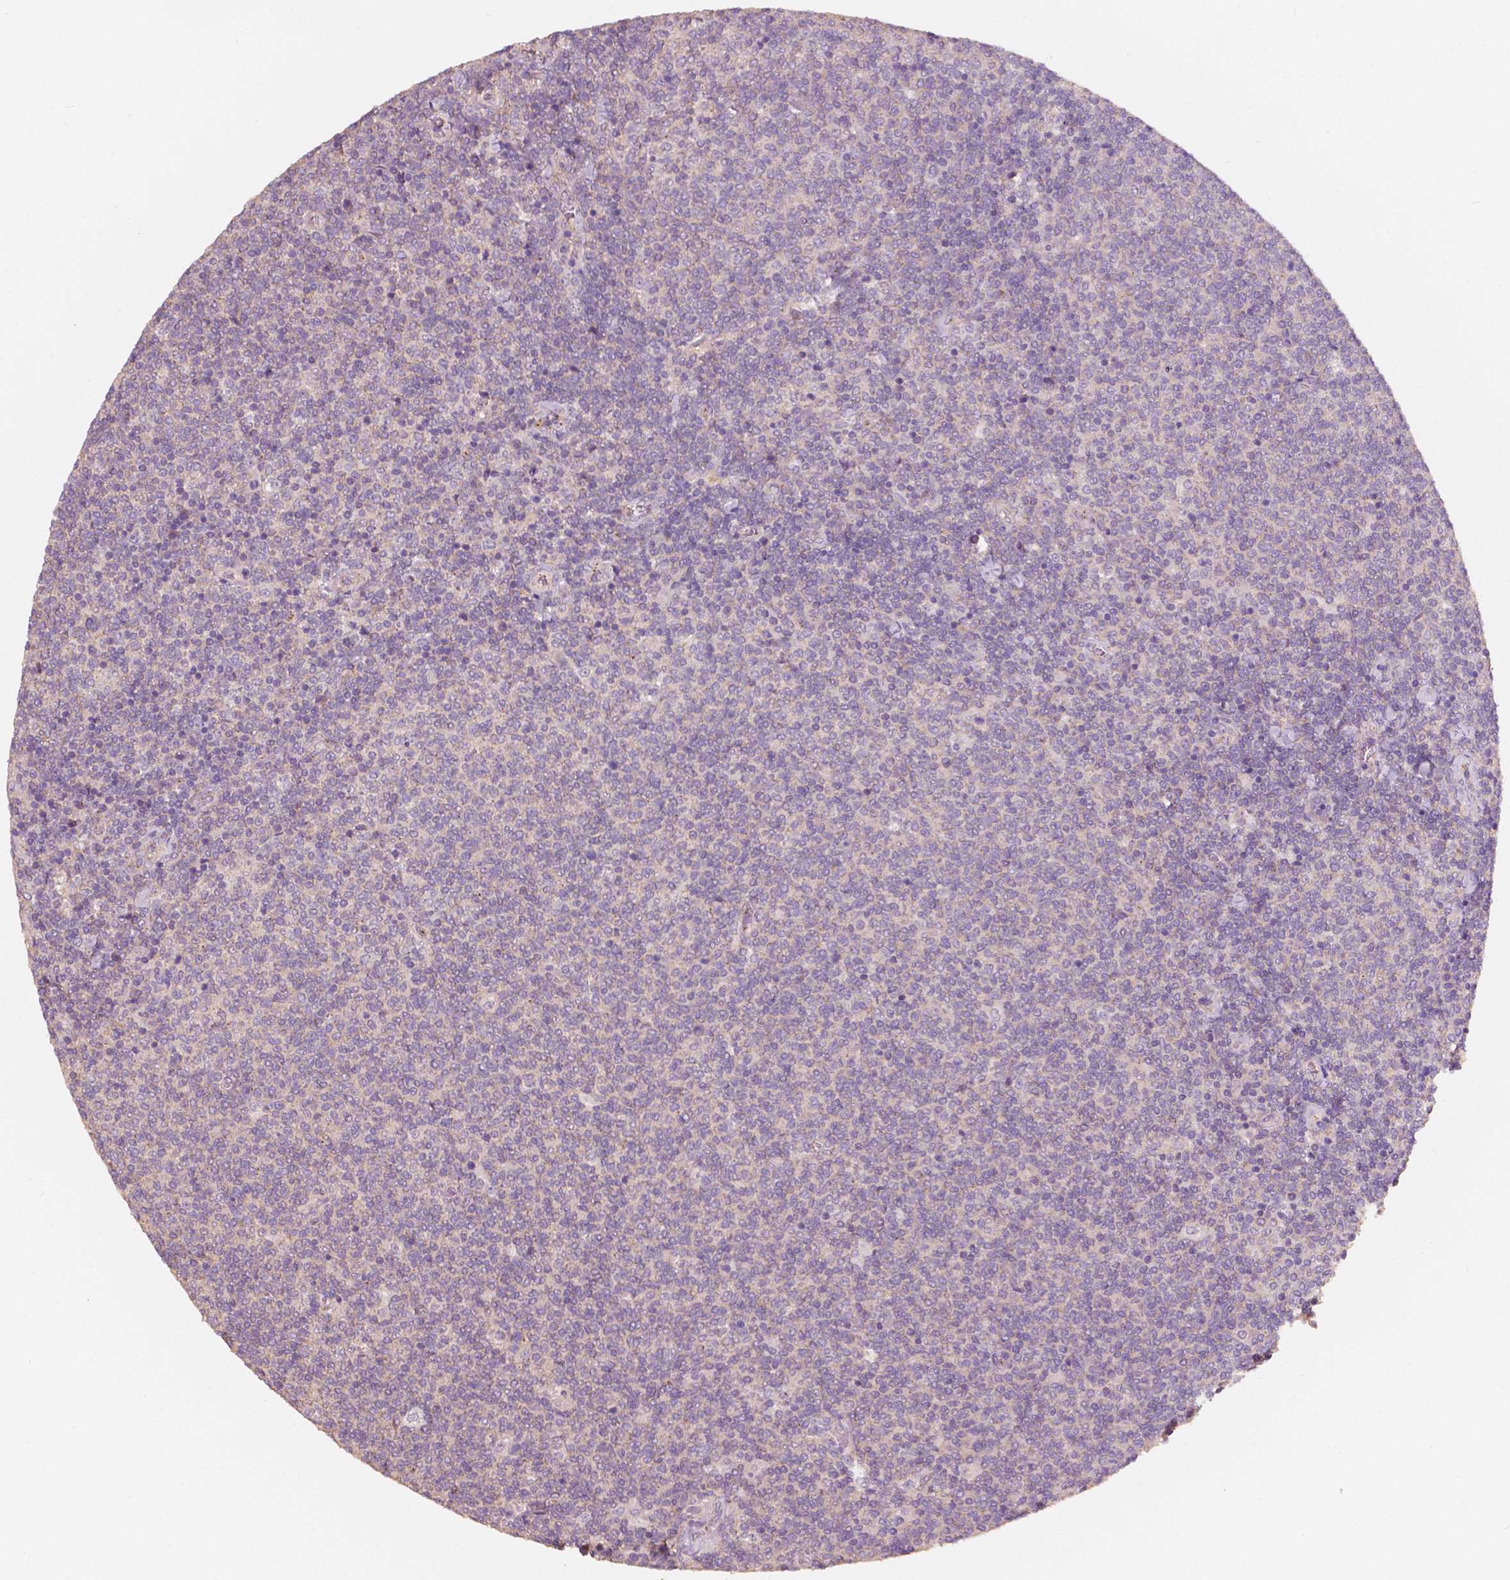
{"staining": {"intensity": "negative", "quantity": "none", "location": "none"}, "tissue": "lymphoma", "cell_type": "Tumor cells", "image_type": "cancer", "snomed": [{"axis": "morphology", "description": "Malignant lymphoma, non-Hodgkin's type, Low grade"}, {"axis": "topography", "description": "Lymph node"}], "caption": "Immunohistochemical staining of lymphoma displays no significant positivity in tumor cells.", "gene": "CHPT1", "patient": {"sex": "male", "age": 52}}